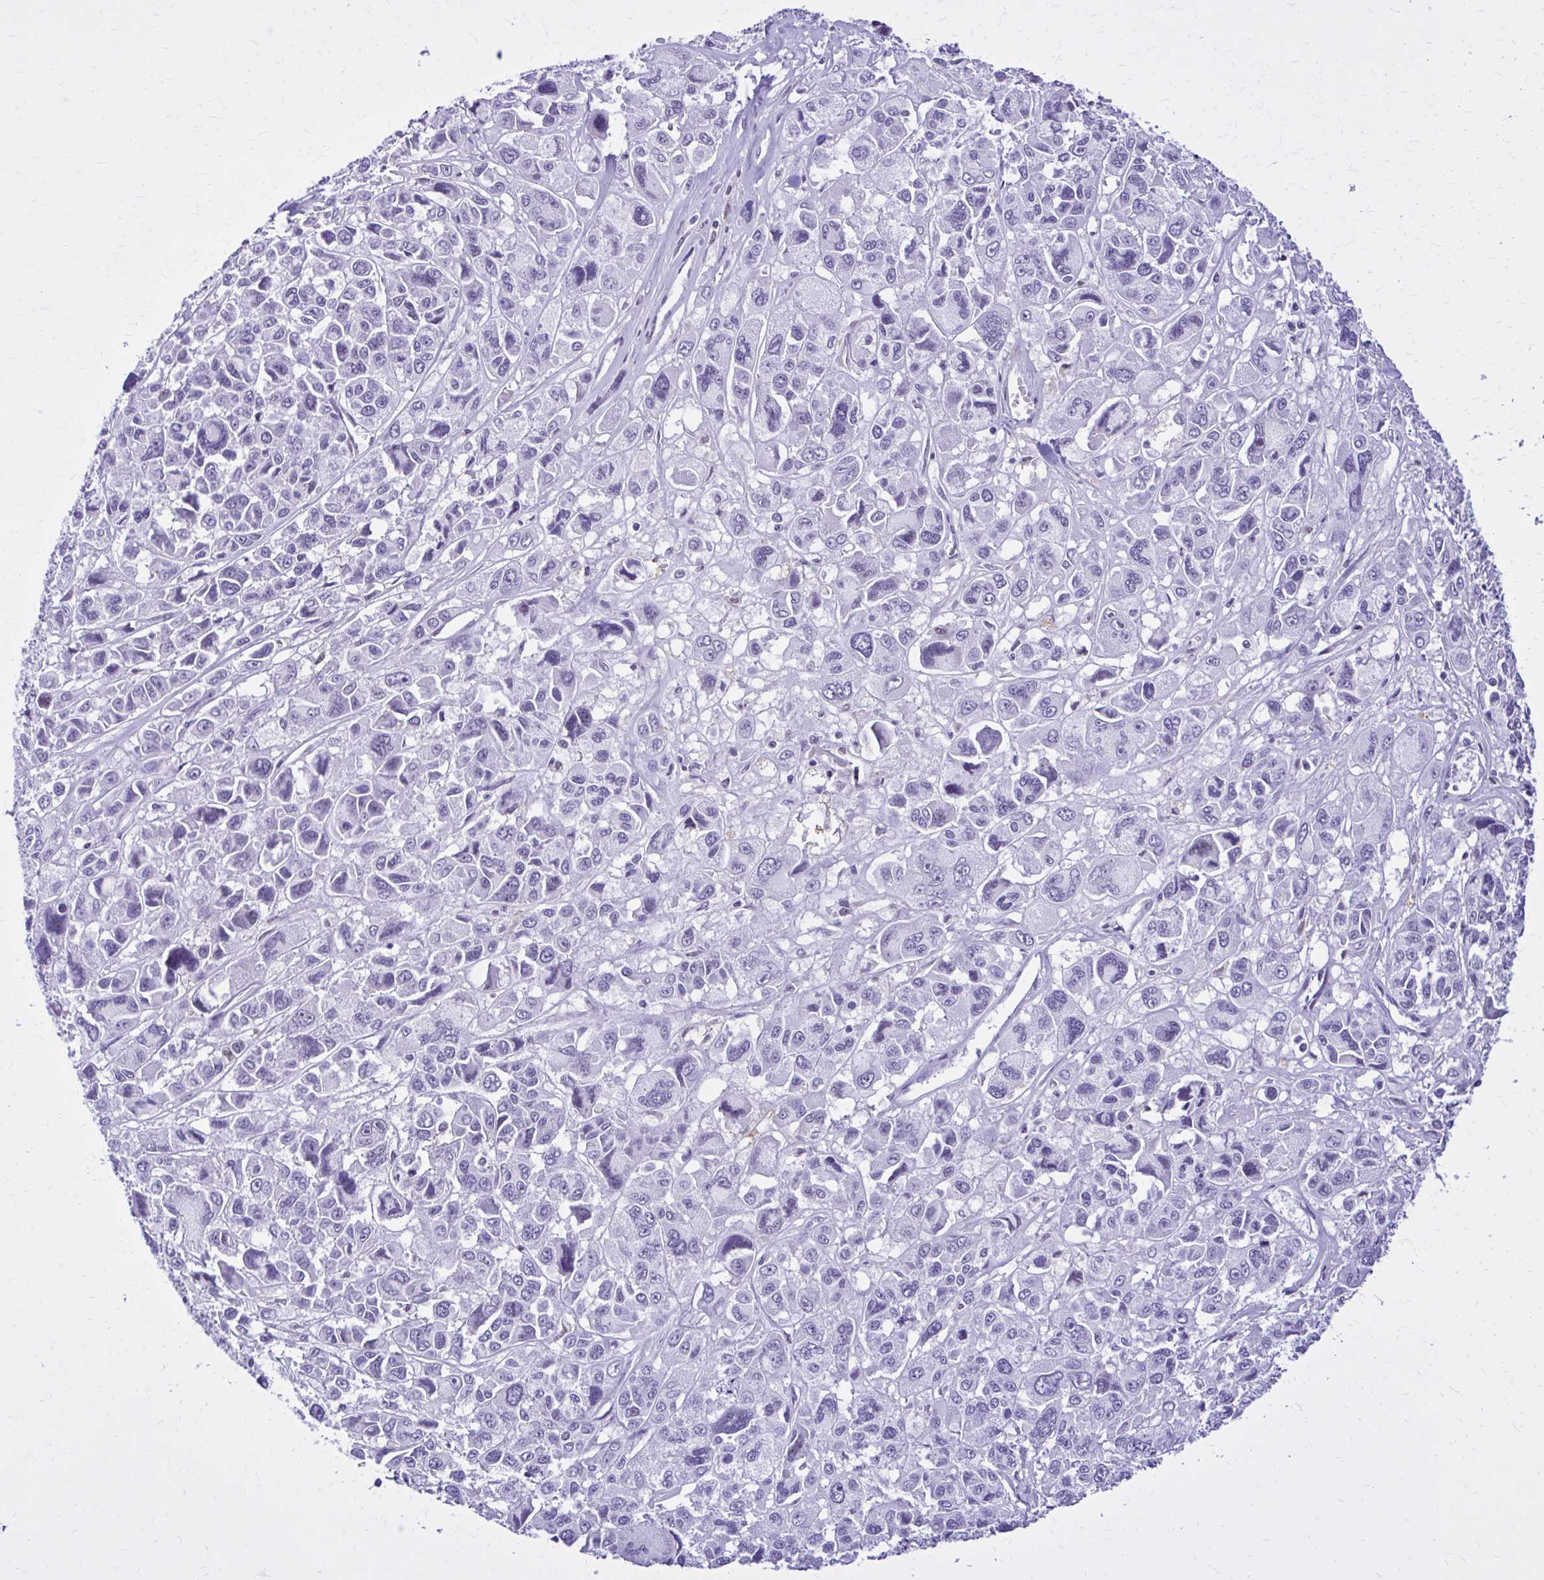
{"staining": {"intensity": "negative", "quantity": "none", "location": "none"}, "tissue": "melanoma", "cell_type": "Tumor cells", "image_type": "cancer", "snomed": [{"axis": "morphology", "description": "Malignant melanoma, NOS"}, {"axis": "topography", "description": "Skin"}], "caption": "IHC histopathology image of human melanoma stained for a protein (brown), which reveals no staining in tumor cells. The staining was performed using DAB to visualize the protein expression in brown, while the nuclei were stained in blue with hematoxylin (Magnification: 20x).", "gene": "RASL11B", "patient": {"sex": "female", "age": 66}}